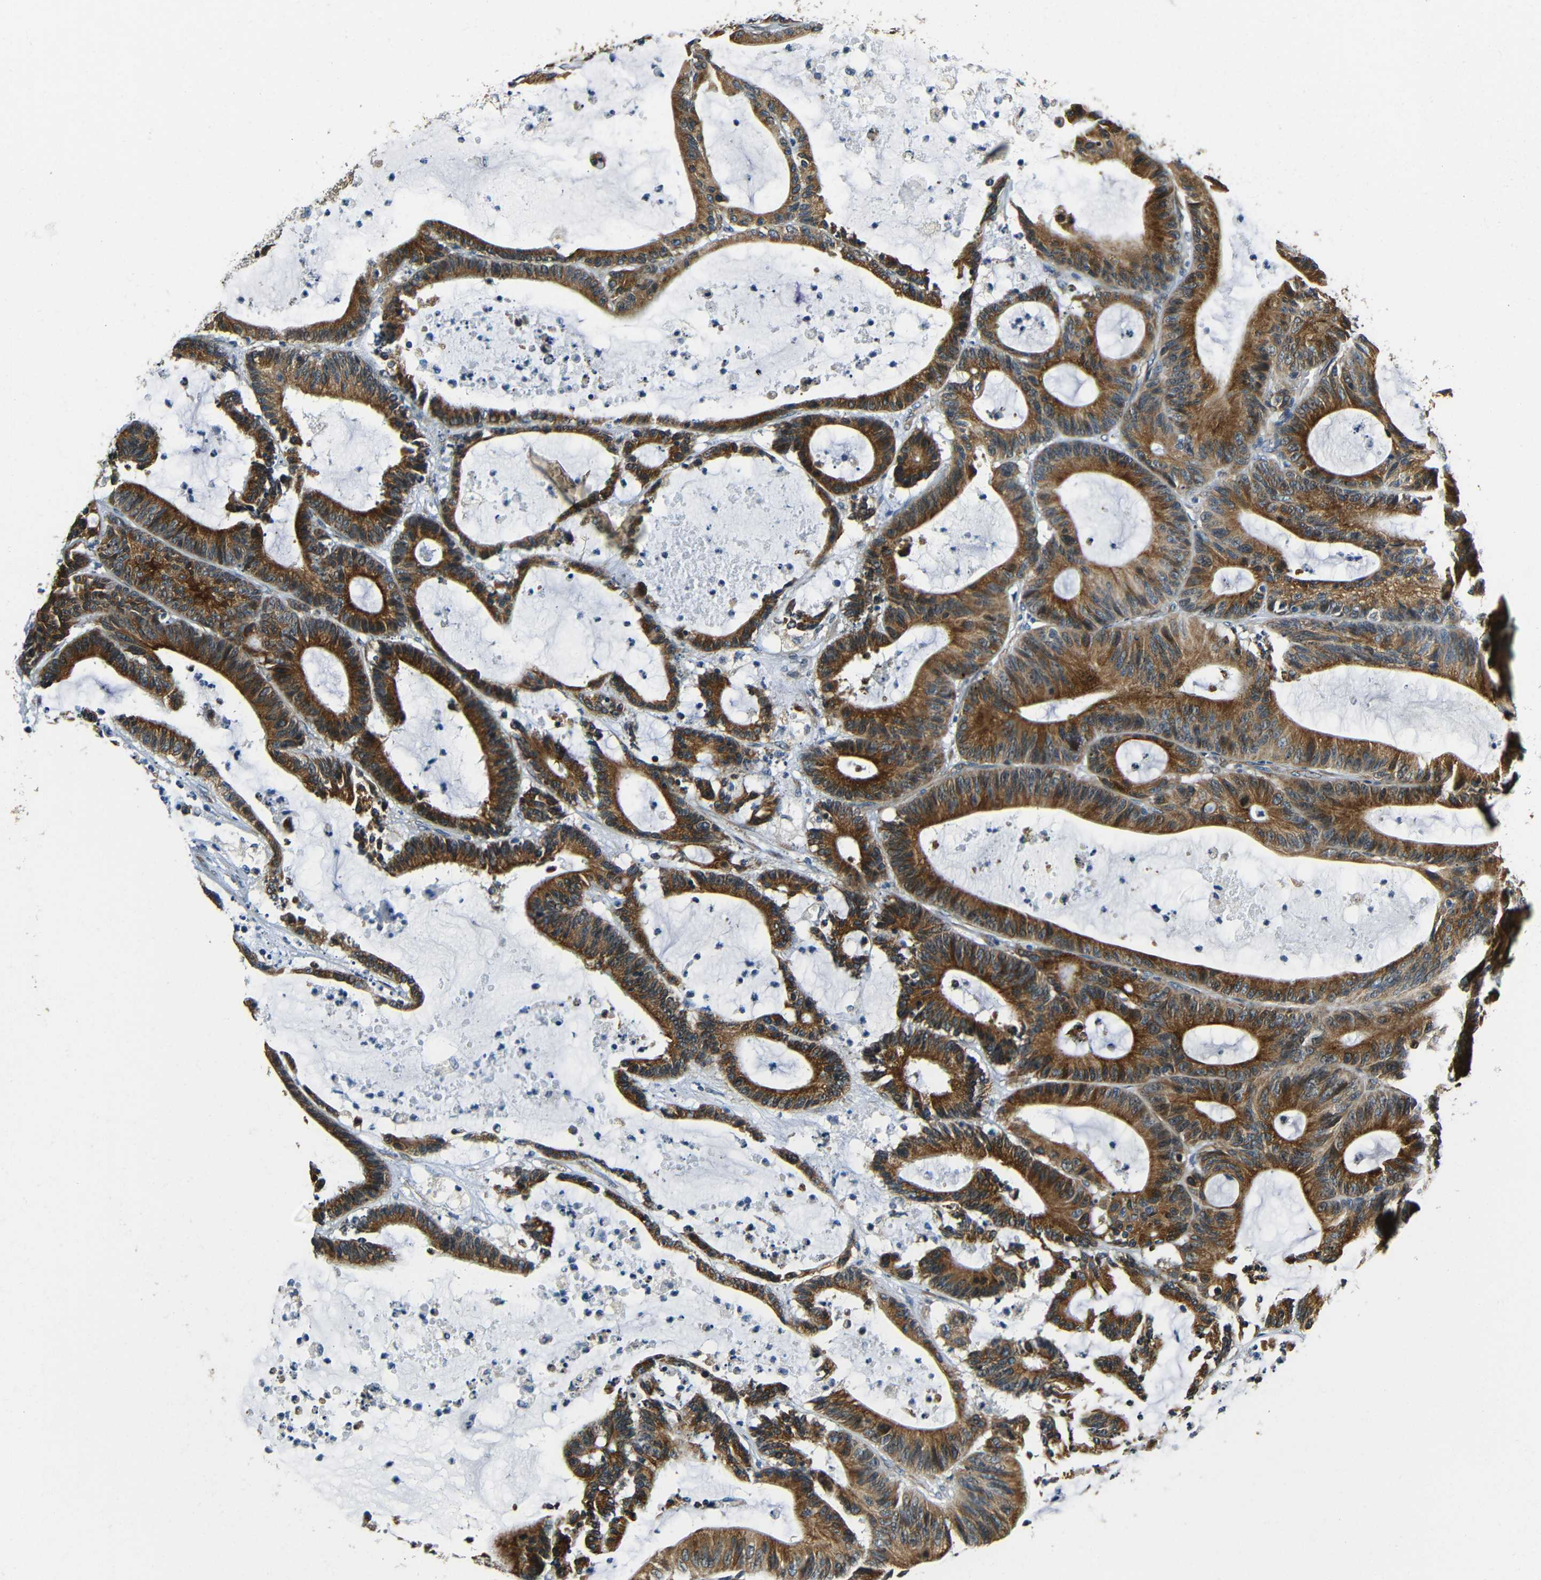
{"staining": {"intensity": "strong", "quantity": ">75%", "location": "cytoplasmic/membranous"}, "tissue": "colorectal cancer", "cell_type": "Tumor cells", "image_type": "cancer", "snomed": [{"axis": "morphology", "description": "Adenocarcinoma, NOS"}, {"axis": "topography", "description": "Colon"}], "caption": "Colorectal cancer (adenocarcinoma) was stained to show a protein in brown. There is high levels of strong cytoplasmic/membranous expression in about >75% of tumor cells.", "gene": "VAPB", "patient": {"sex": "female", "age": 84}}